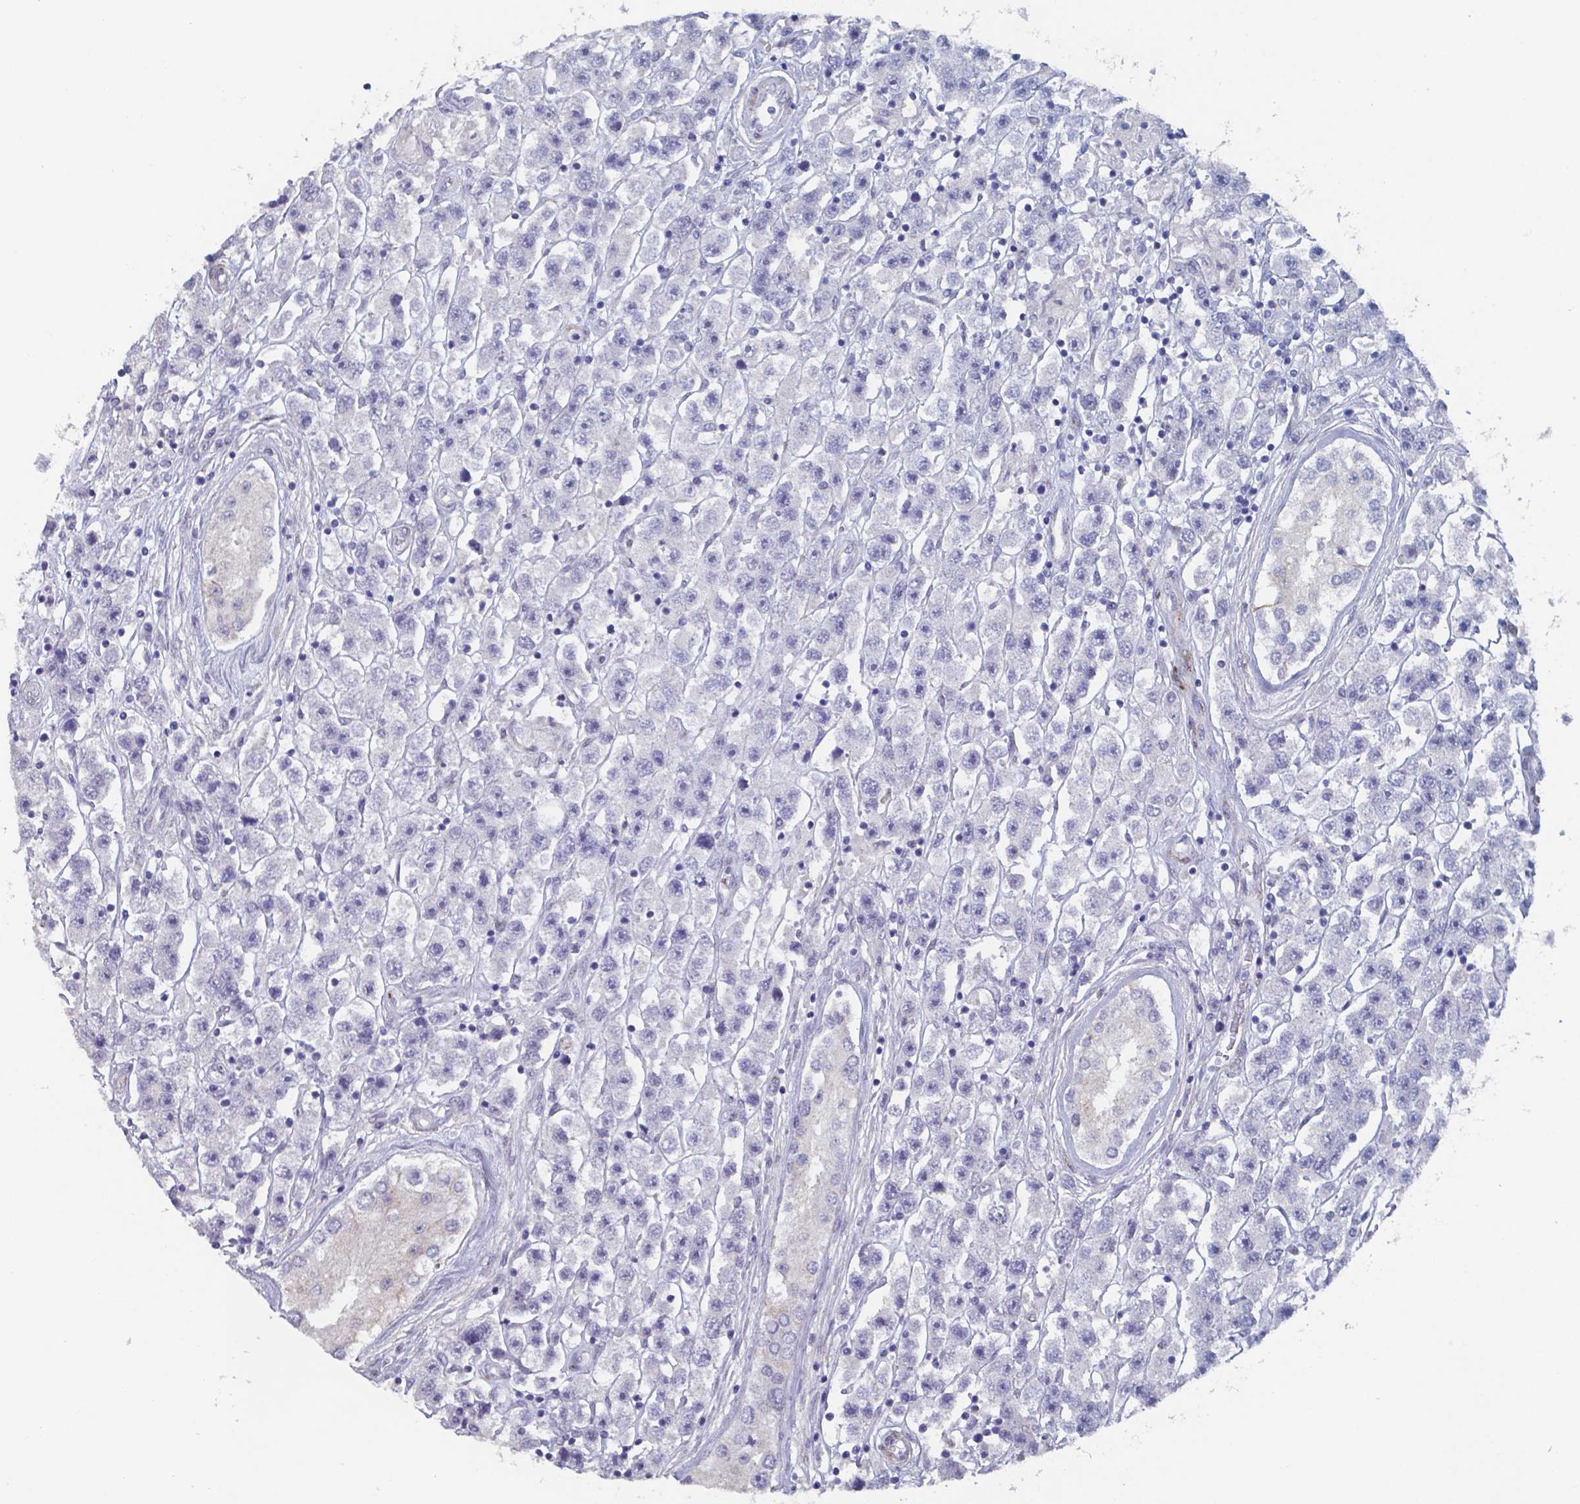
{"staining": {"intensity": "negative", "quantity": "none", "location": "none"}, "tissue": "testis cancer", "cell_type": "Tumor cells", "image_type": "cancer", "snomed": [{"axis": "morphology", "description": "Seminoma, NOS"}, {"axis": "topography", "description": "Testis"}], "caption": "High magnification brightfield microscopy of testis seminoma stained with DAB (brown) and counterstained with hematoxylin (blue): tumor cells show no significant positivity. The staining is performed using DAB (3,3'-diaminobenzidine) brown chromogen with nuclei counter-stained in using hematoxylin.", "gene": "PLA2R1", "patient": {"sex": "male", "age": 45}}